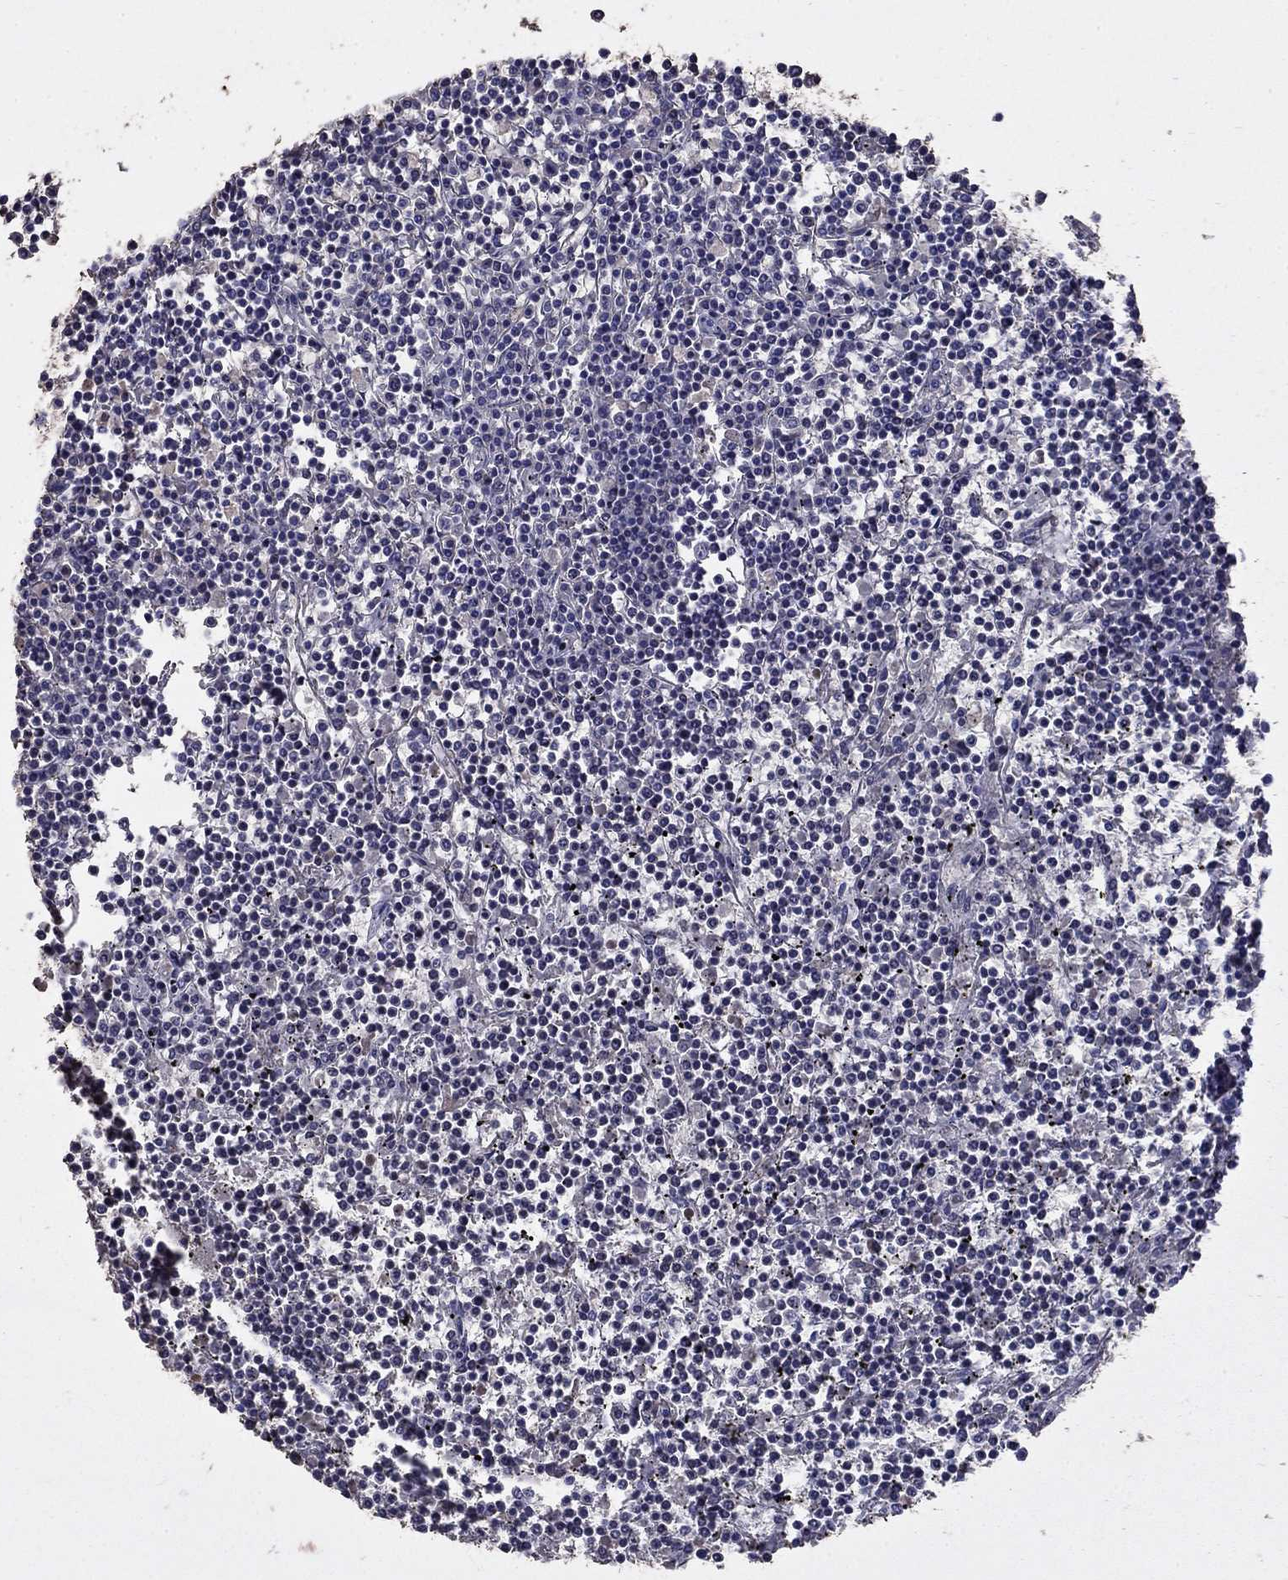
{"staining": {"intensity": "negative", "quantity": "none", "location": "none"}, "tissue": "lymphoma", "cell_type": "Tumor cells", "image_type": "cancer", "snomed": [{"axis": "morphology", "description": "Malignant lymphoma, non-Hodgkin's type, Low grade"}, {"axis": "topography", "description": "Spleen"}], "caption": "Histopathology image shows no significant protein staining in tumor cells of lymphoma. (IHC, brightfield microscopy, high magnification).", "gene": "FLNC", "patient": {"sex": "female", "age": 19}}